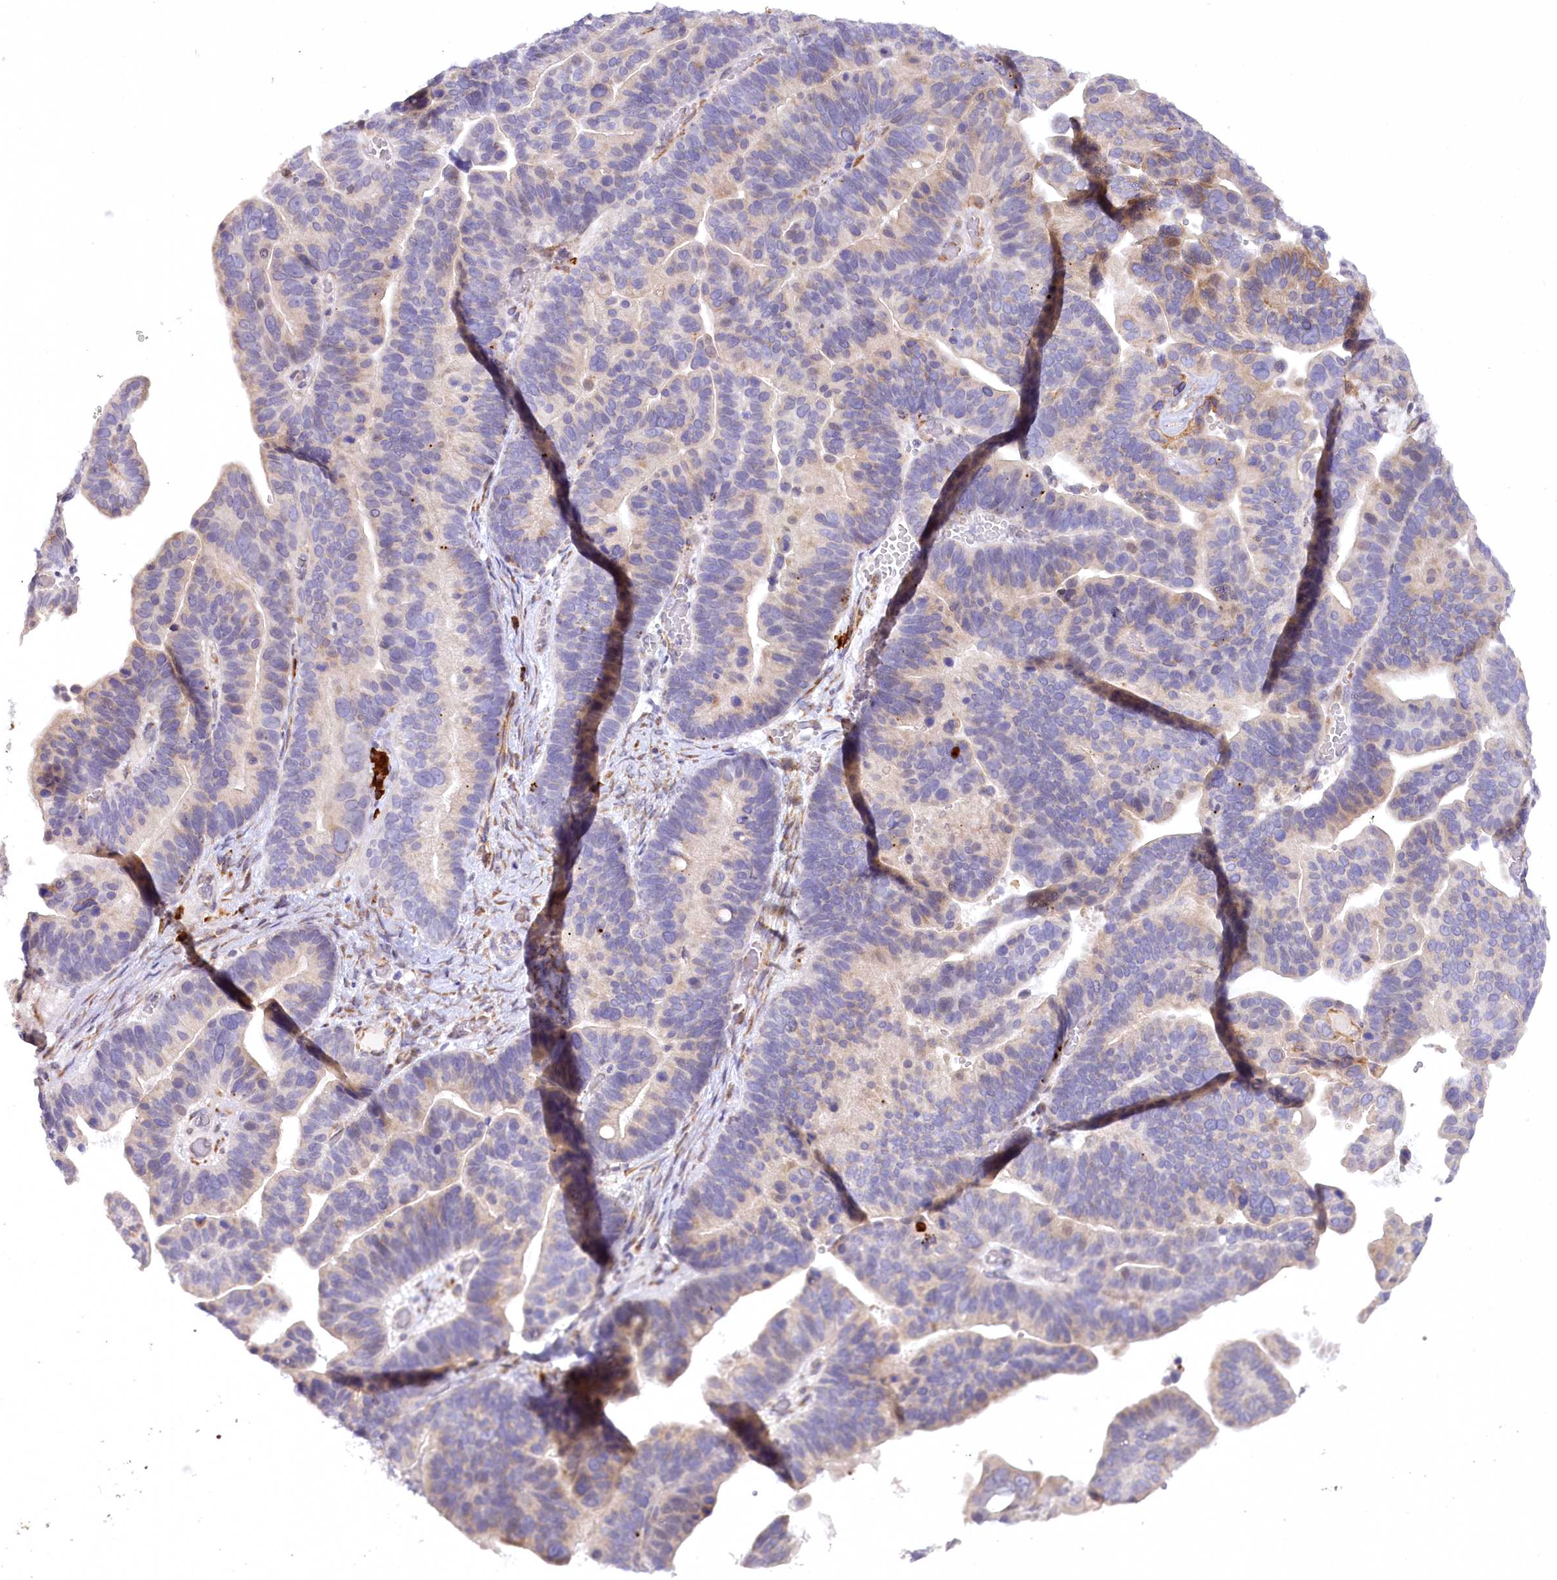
{"staining": {"intensity": "negative", "quantity": "none", "location": "none"}, "tissue": "ovarian cancer", "cell_type": "Tumor cells", "image_type": "cancer", "snomed": [{"axis": "morphology", "description": "Cystadenocarcinoma, serous, NOS"}, {"axis": "topography", "description": "Ovary"}], "caption": "Immunohistochemical staining of human ovarian serous cystadenocarcinoma demonstrates no significant staining in tumor cells. Nuclei are stained in blue.", "gene": "NCKAP5", "patient": {"sex": "female", "age": 56}}